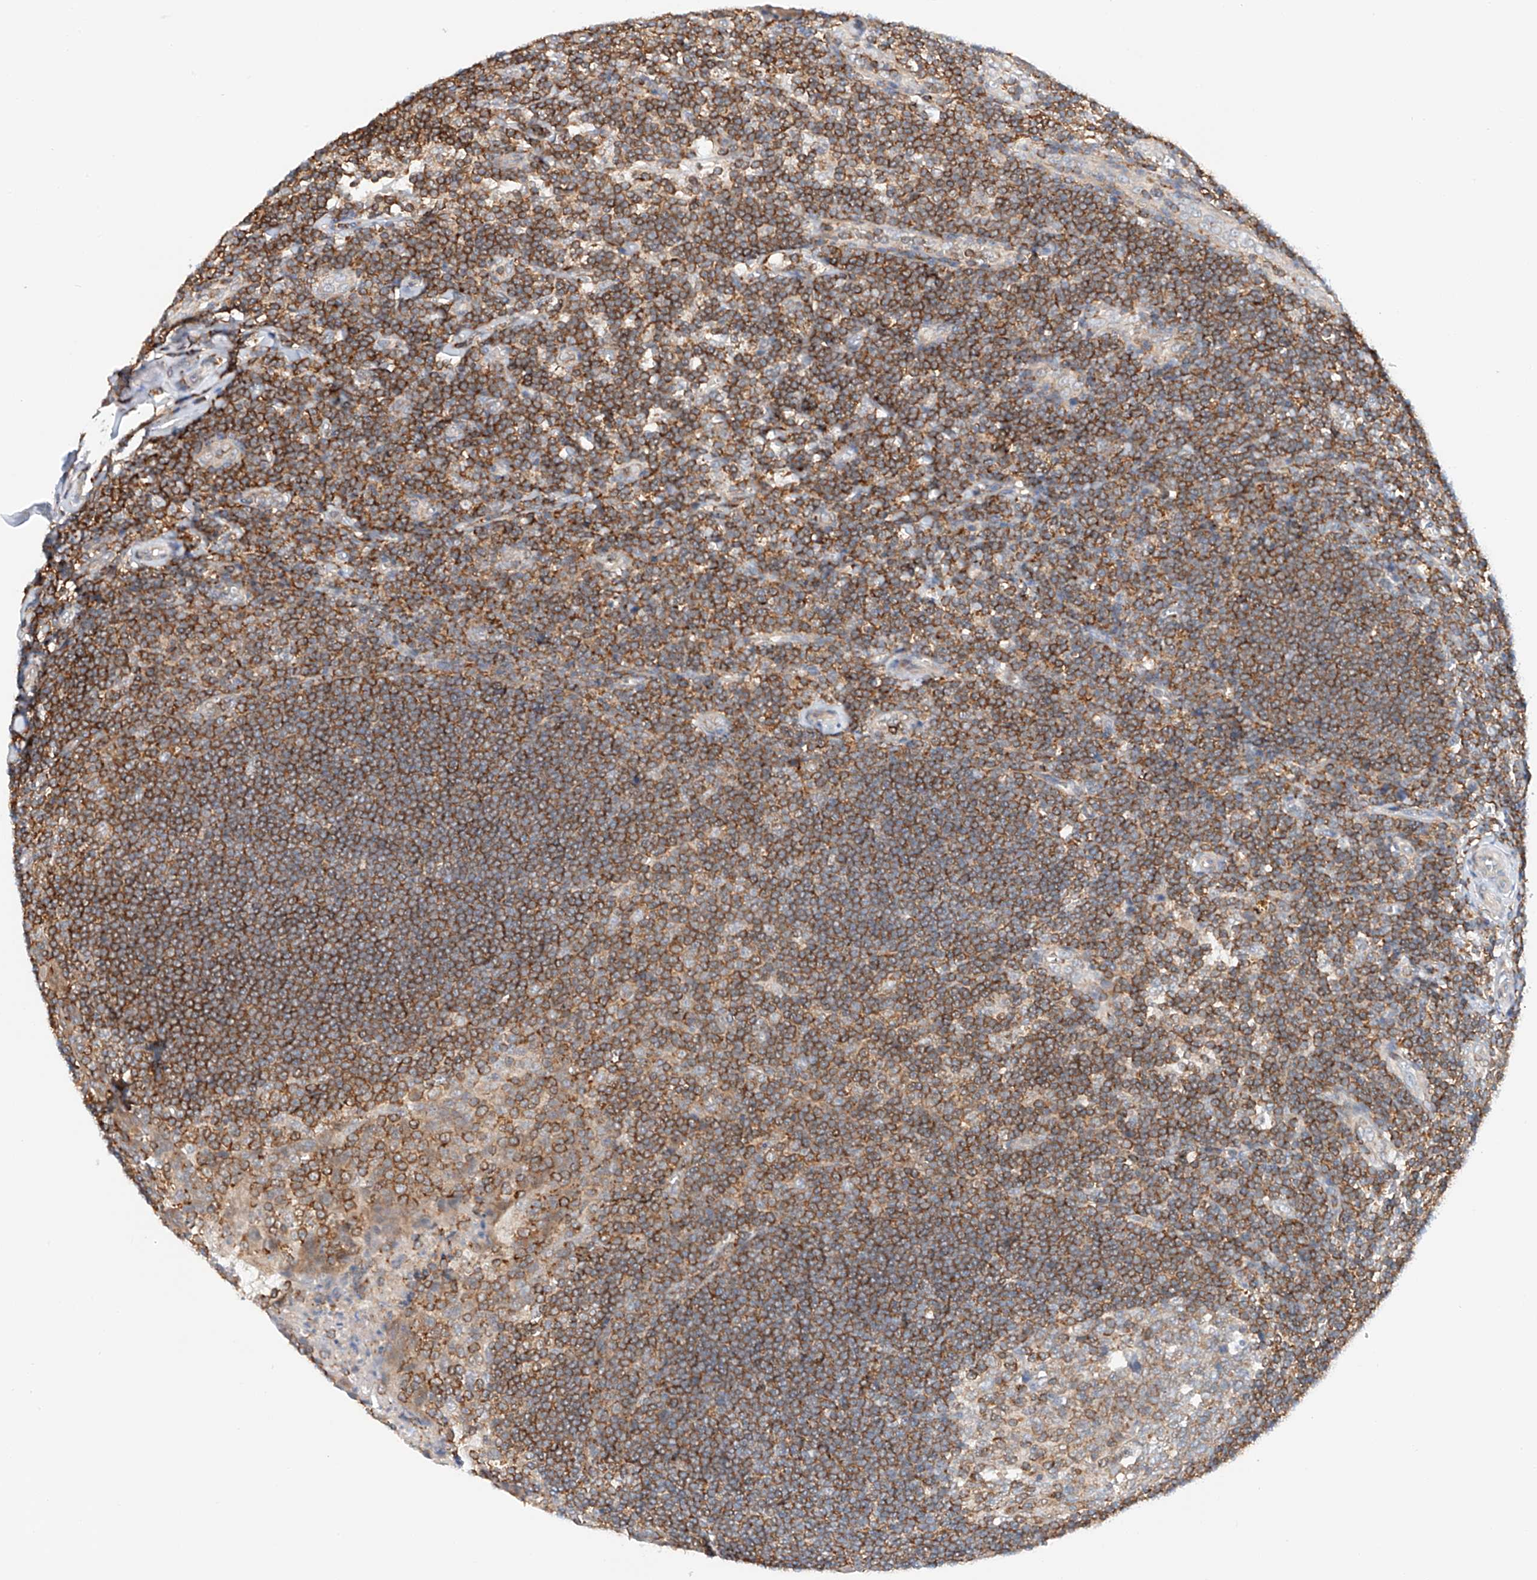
{"staining": {"intensity": "moderate", "quantity": ">75%", "location": "cytoplasmic/membranous"}, "tissue": "tonsil", "cell_type": "Germinal center cells", "image_type": "normal", "snomed": [{"axis": "morphology", "description": "Normal tissue, NOS"}, {"axis": "topography", "description": "Tonsil"}], "caption": "IHC (DAB) staining of benign tonsil displays moderate cytoplasmic/membranous protein positivity in about >75% of germinal center cells. The staining is performed using DAB (3,3'-diaminobenzidine) brown chromogen to label protein expression. The nuclei are counter-stained blue using hematoxylin.", "gene": "MFN2", "patient": {"sex": "male", "age": 27}}